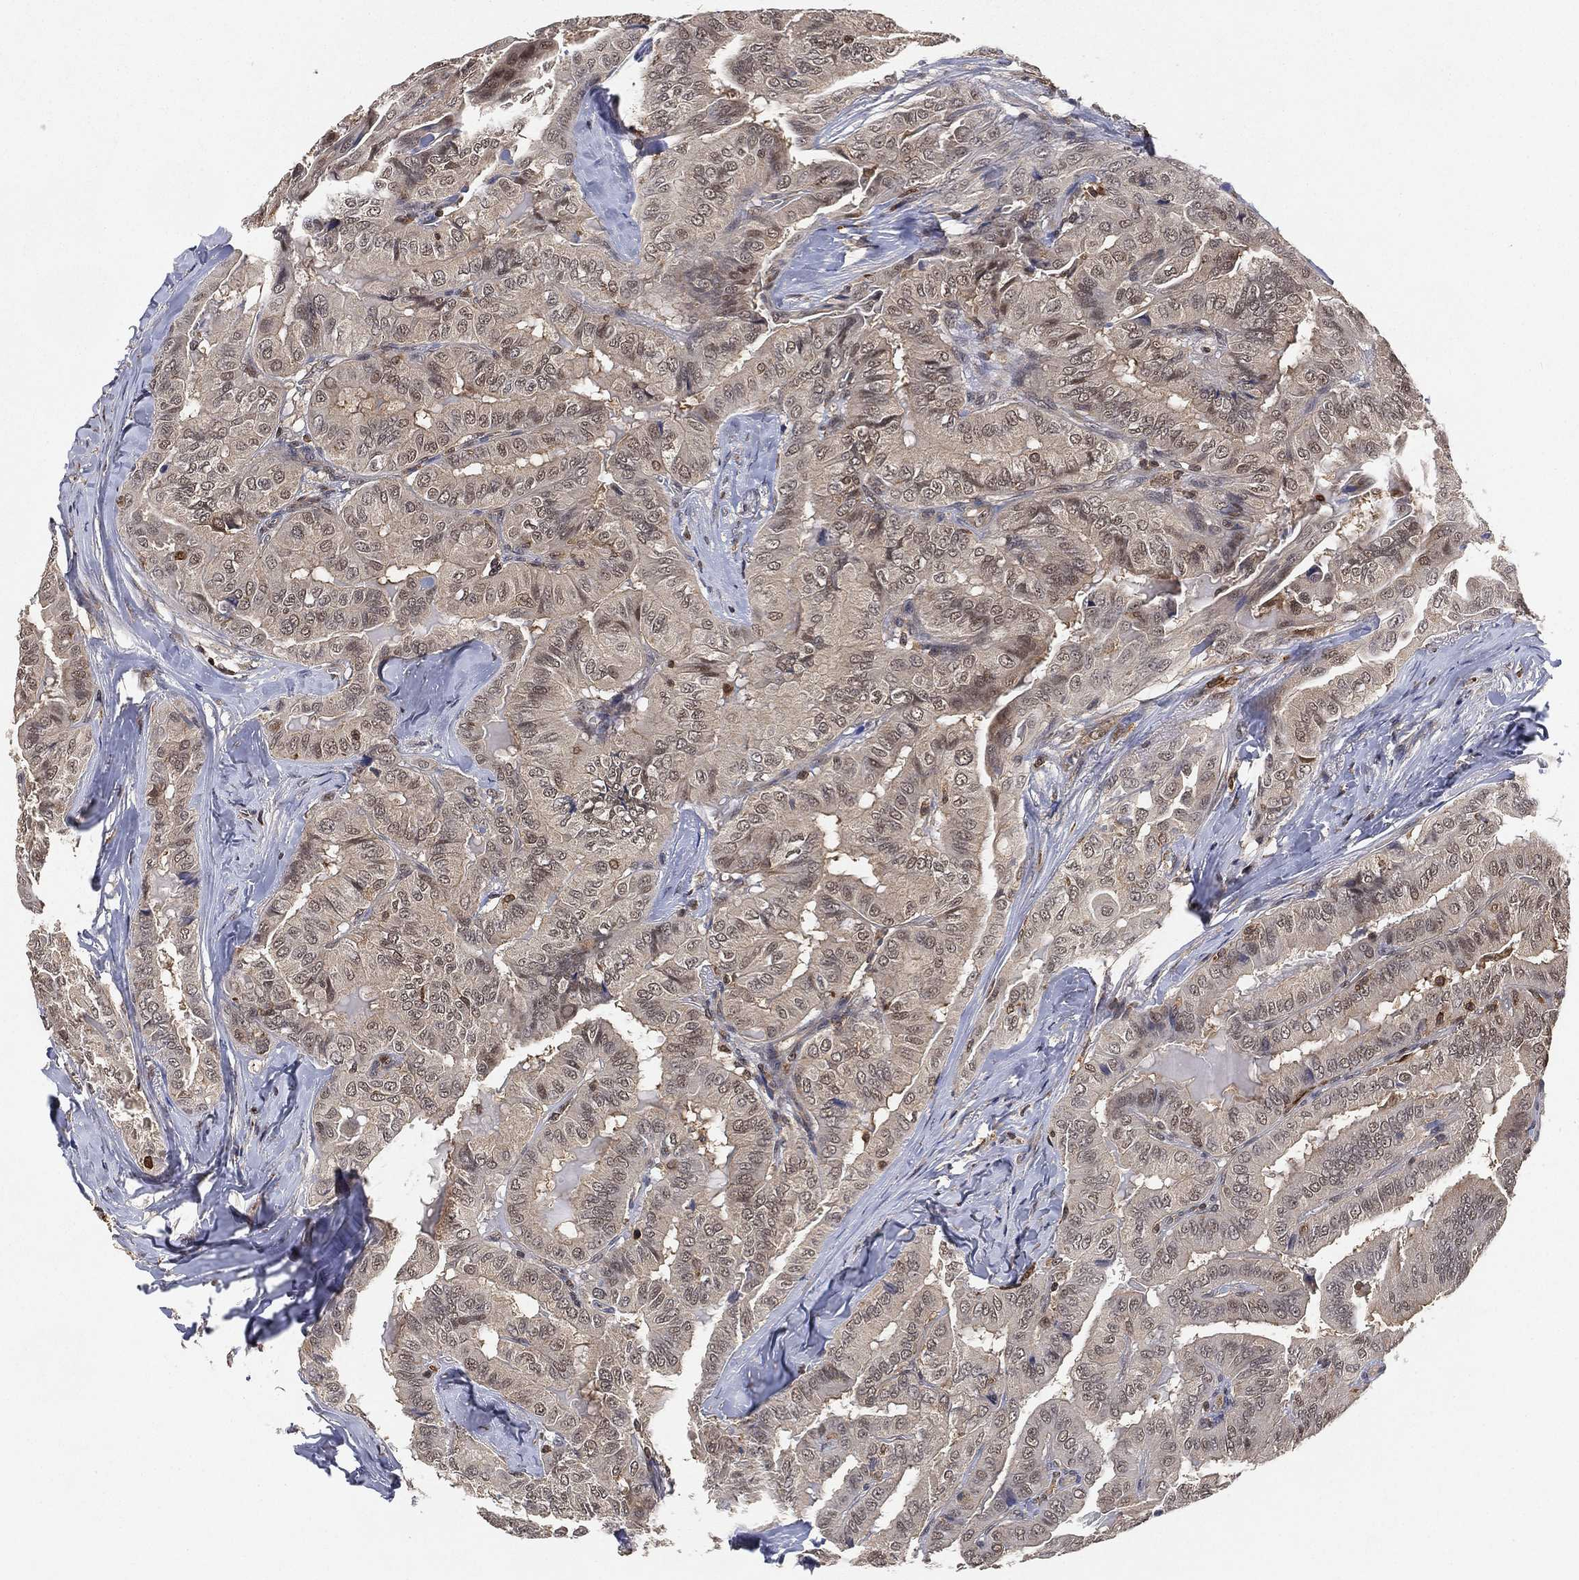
{"staining": {"intensity": "negative", "quantity": "none", "location": "none"}, "tissue": "thyroid cancer", "cell_type": "Tumor cells", "image_type": "cancer", "snomed": [{"axis": "morphology", "description": "Papillary adenocarcinoma, NOS"}, {"axis": "topography", "description": "Thyroid gland"}], "caption": "Immunohistochemical staining of human thyroid papillary adenocarcinoma exhibits no significant staining in tumor cells.", "gene": "WDR26", "patient": {"sex": "female", "age": 68}}